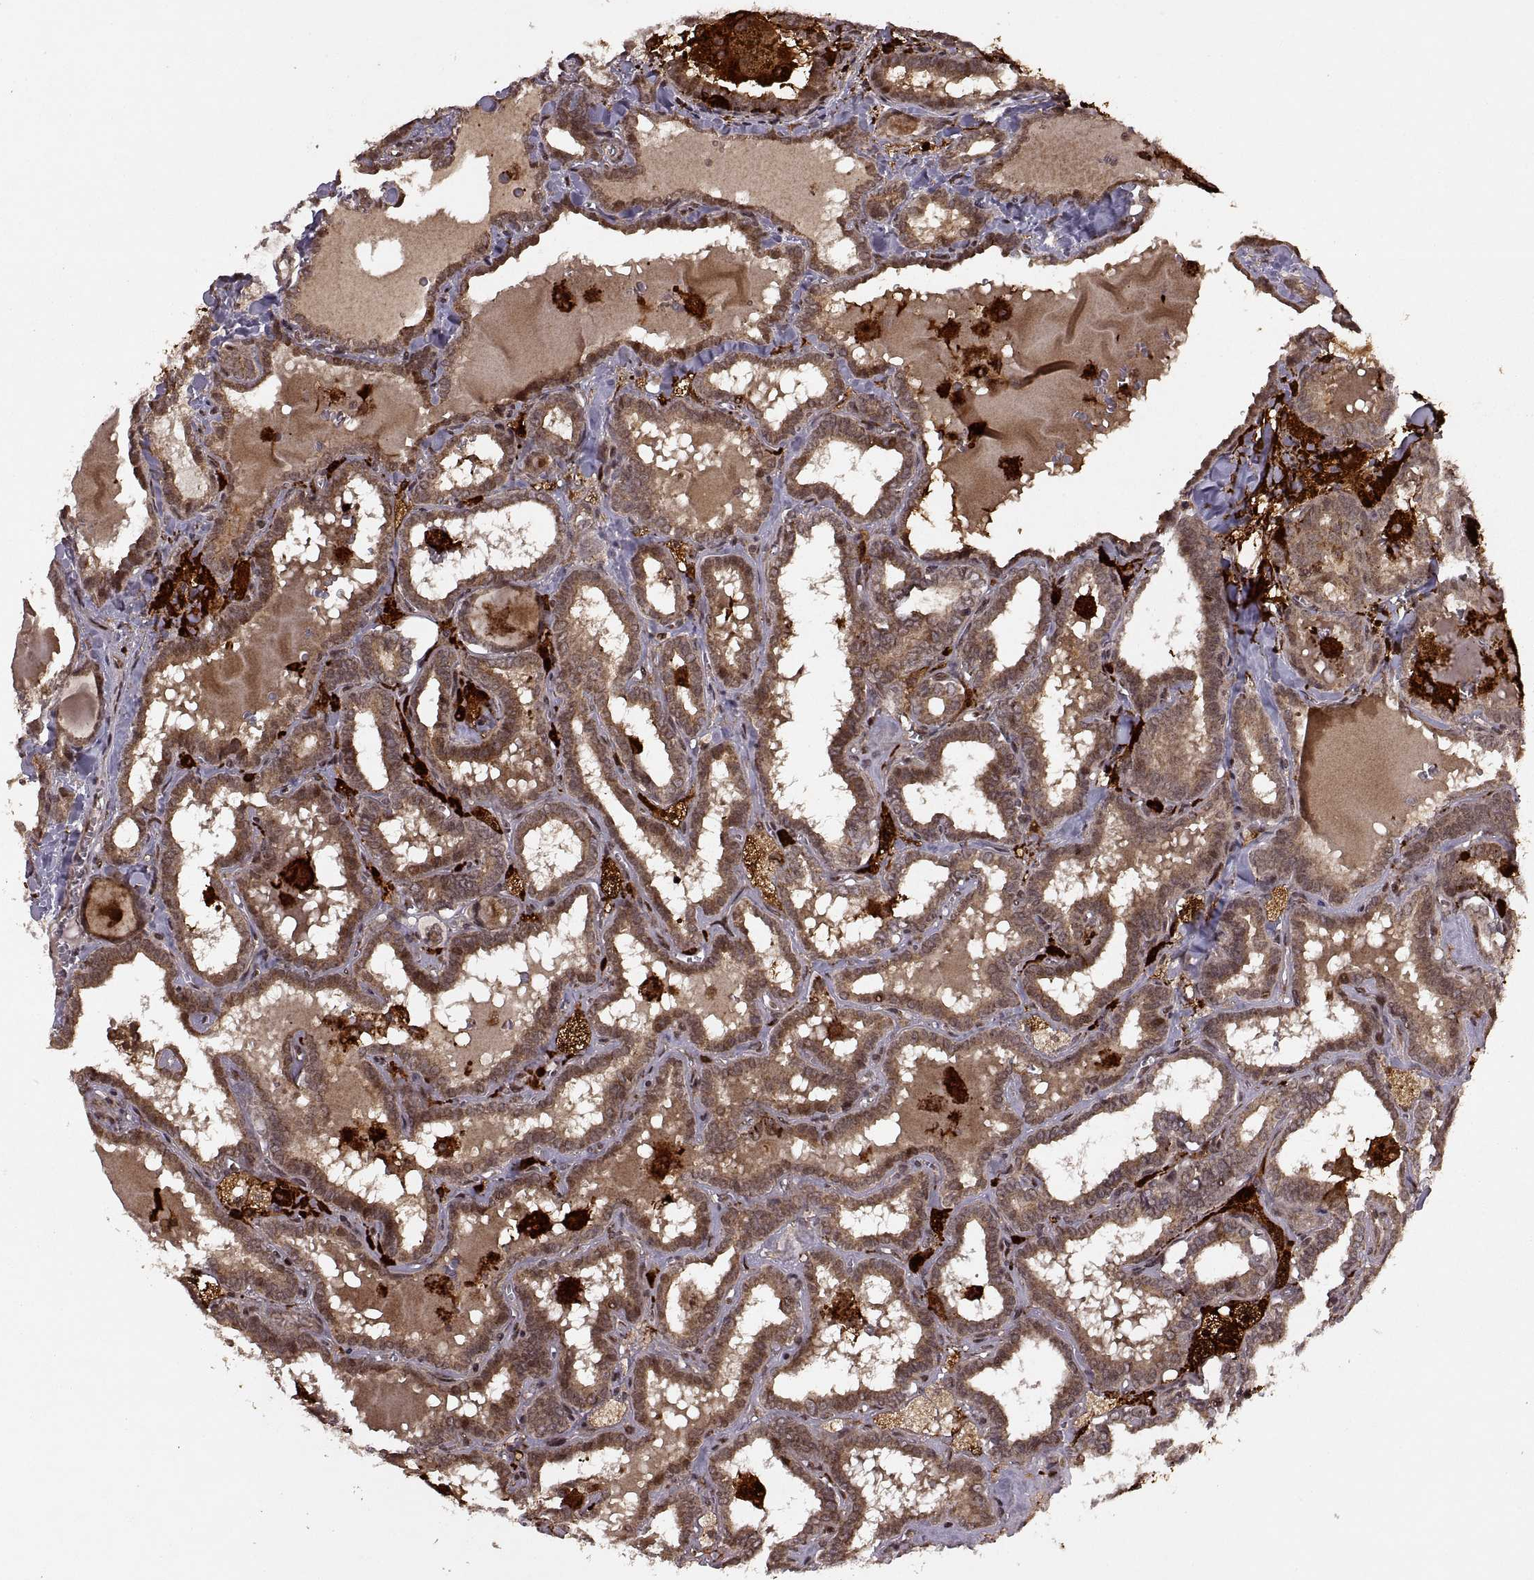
{"staining": {"intensity": "weak", "quantity": ">75%", "location": "cytoplasmic/membranous"}, "tissue": "thyroid cancer", "cell_type": "Tumor cells", "image_type": "cancer", "snomed": [{"axis": "morphology", "description": "Papillary adenocarcinoma, NOS"}, {"axis": "topography", "description": "Thyroid gland"}], "caption": "IHC histopathology image of thyroid cancer (papillary adenocarcinoma) stained for a protein (brown), which displays low levels of weak cytoplasmic/membranous staining in about >75% of tumor cells.", "gene": "PTOV1", "patient": {"sex": "female", "age": 39}}